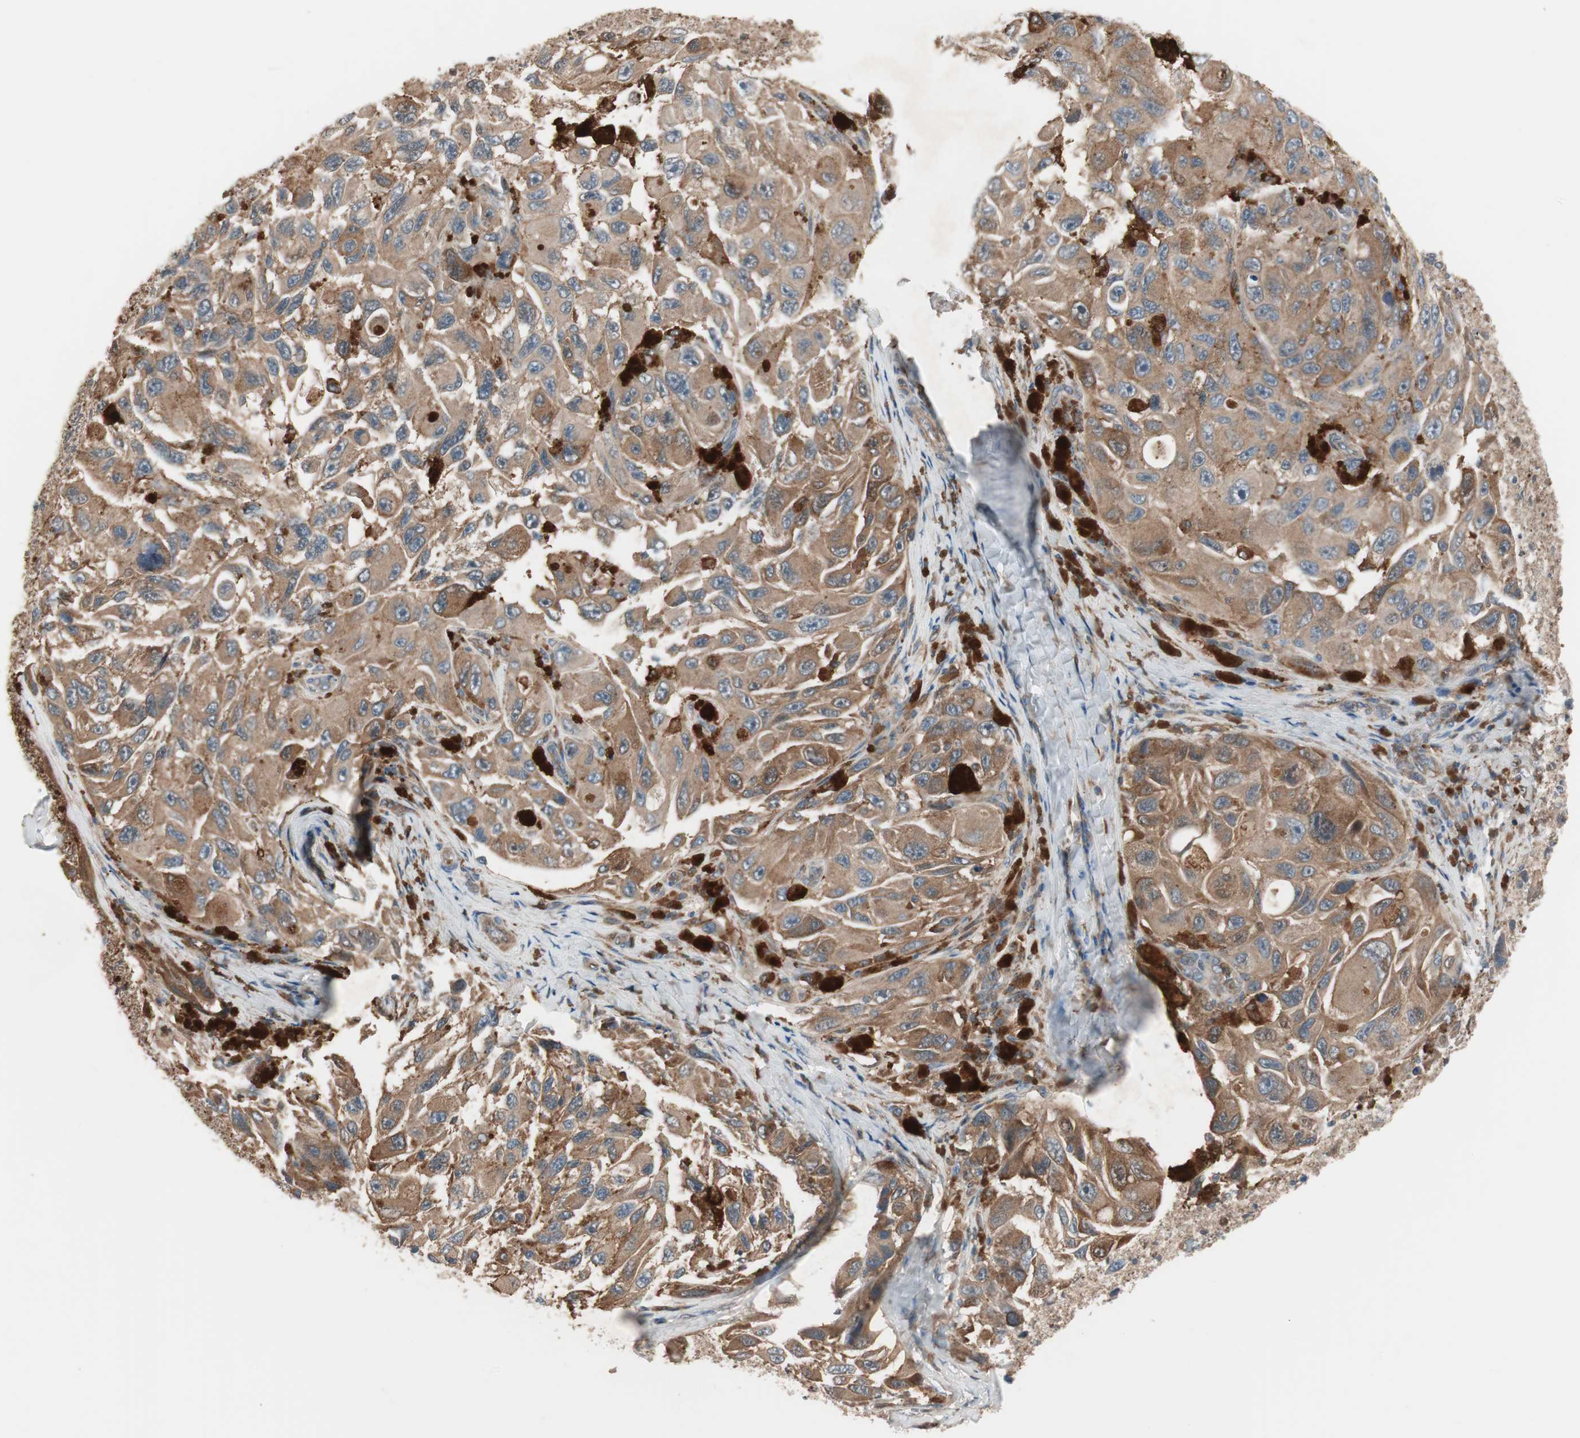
{"staining": {"intensity": "moderate", "quantity": ">75%", "location": "cytoplasmic/membranous"}, "tissue": "melanoma", "cell_type": "Tumor cells", "image_type": "cancer", "snomed": [{"axis": "morphology", "description": "Malignant melanoma, NOS"}, {"axis": "topography", "description": "Skin"}], "caption": "Immunohistochemical staining of malignant melanoma displays medium levels of moderate cytoplasmic/membranous protein positivity in approximately >75% of tumor cells. Ihc stains the protein of interest in brown and the nuclei are stained blue.", "gene": "STAB1", "patient": {"sex": "female", "age": 73}}